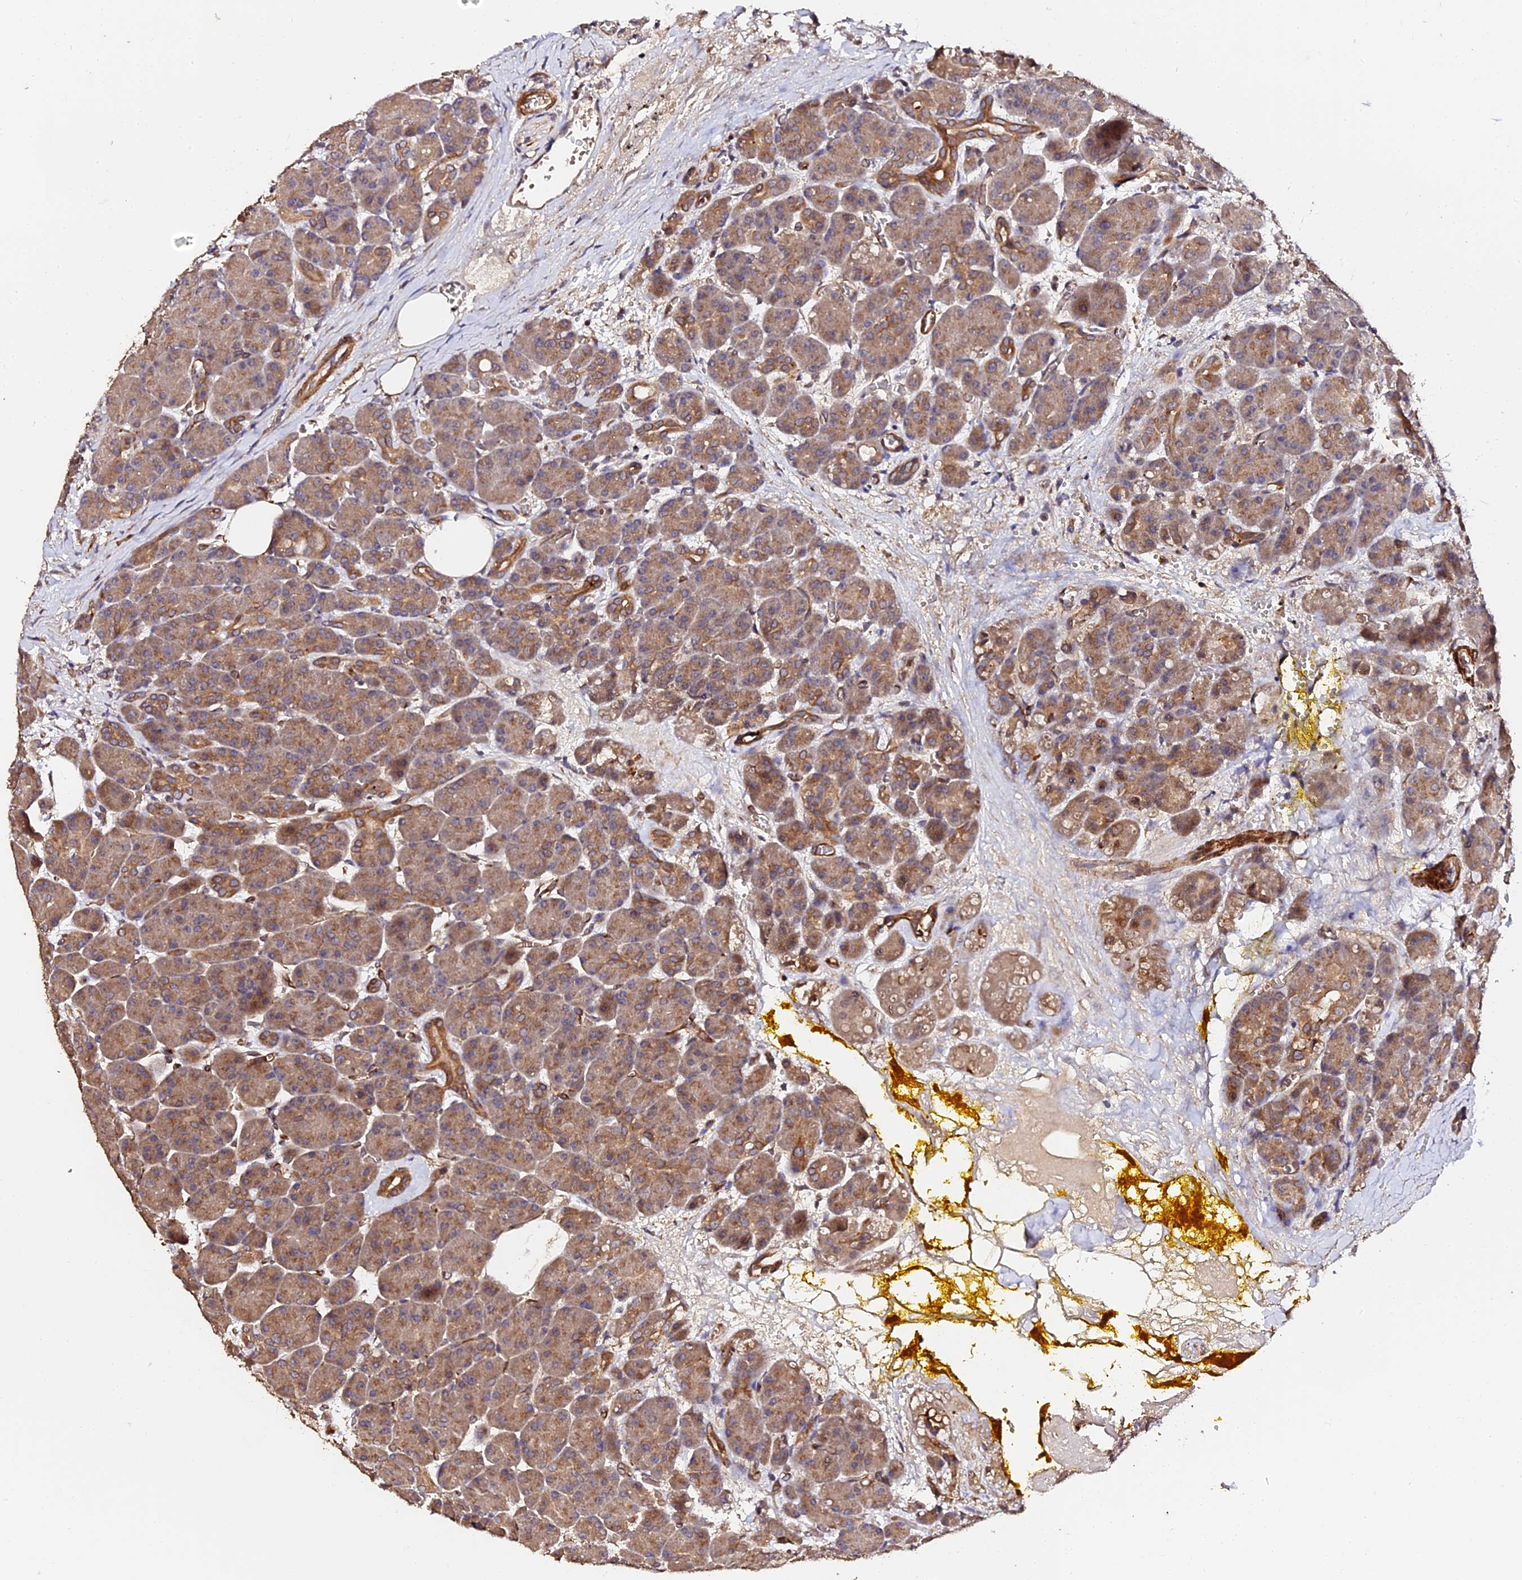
{"staining": {"intensity": "moderate", "quantity": ">75%", "location": "cytoplasmic/membranous"}, "tissue": "pancreas", "cell_type": "Exocrine glandular cells", "image_type": "normal", "snomed": [{"axis": "morphology", "description": "Normal tissue, NOS"}, {"axis": "topography", "description": "Pancreas"}], "caption": "IHC (DAB) staining of normal pancreas shows moderate cytoplasmic/membranous protein staining in approximately >75% of exocrine glandular cells.", "gene": "TDO2", "patient": {"sex": "male", "age": 63}}